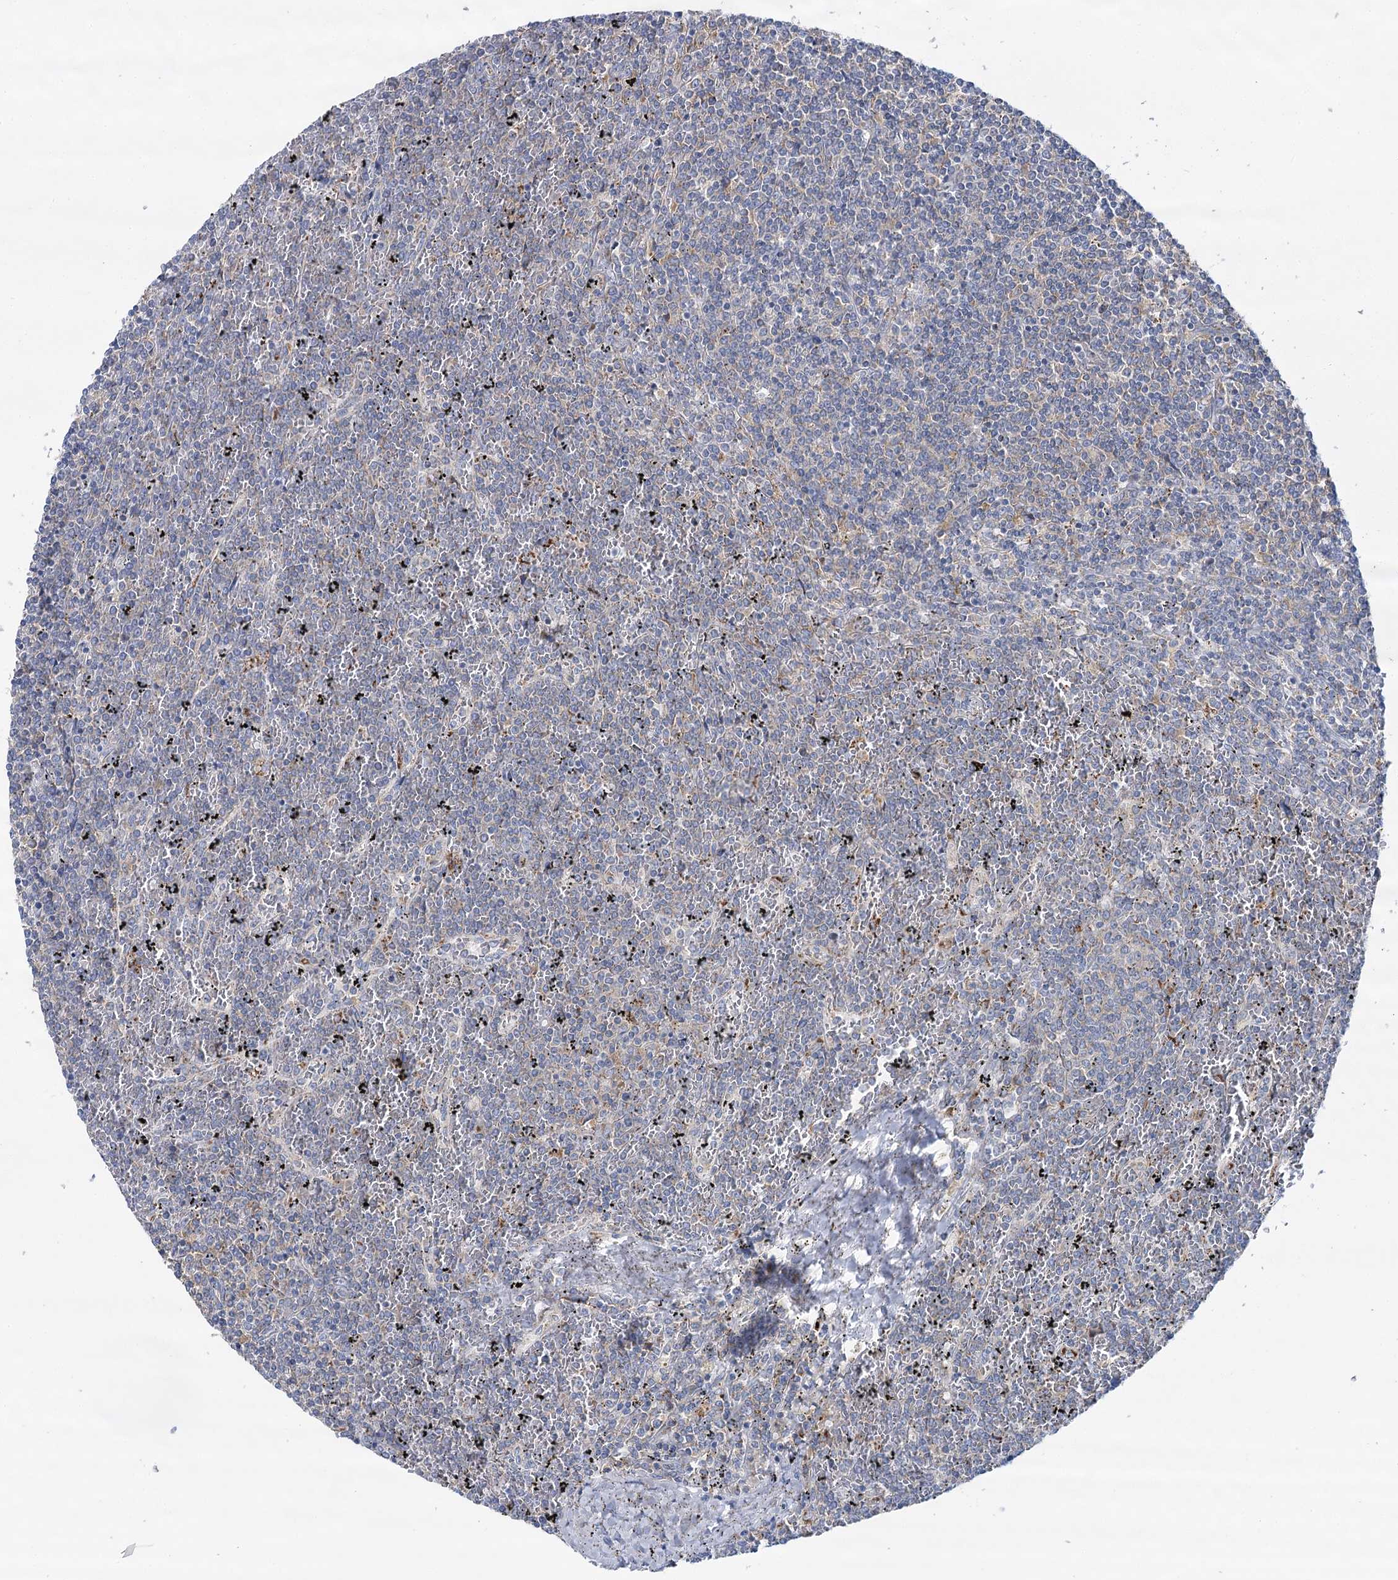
{"staining": {"intensity": "negative", "quantity": "none", "location": "none"}, "tissue": "lymphoma", "cell_type": "Tumor cells", "image_type": "cancer", "snomed": [{"axis": "morphology", "description": "Malignant lymphoma, non-Hodgkin's type, Low grade"}, {"axis": "topography", "description": "Spleen"}], "caption": "Tumor cells show no significant expression in malignant lymphoma, non-Hodgkin's type (low-grade).", "gene": "THUMPD3", "patient": {"sex": "female", "age": 19}}